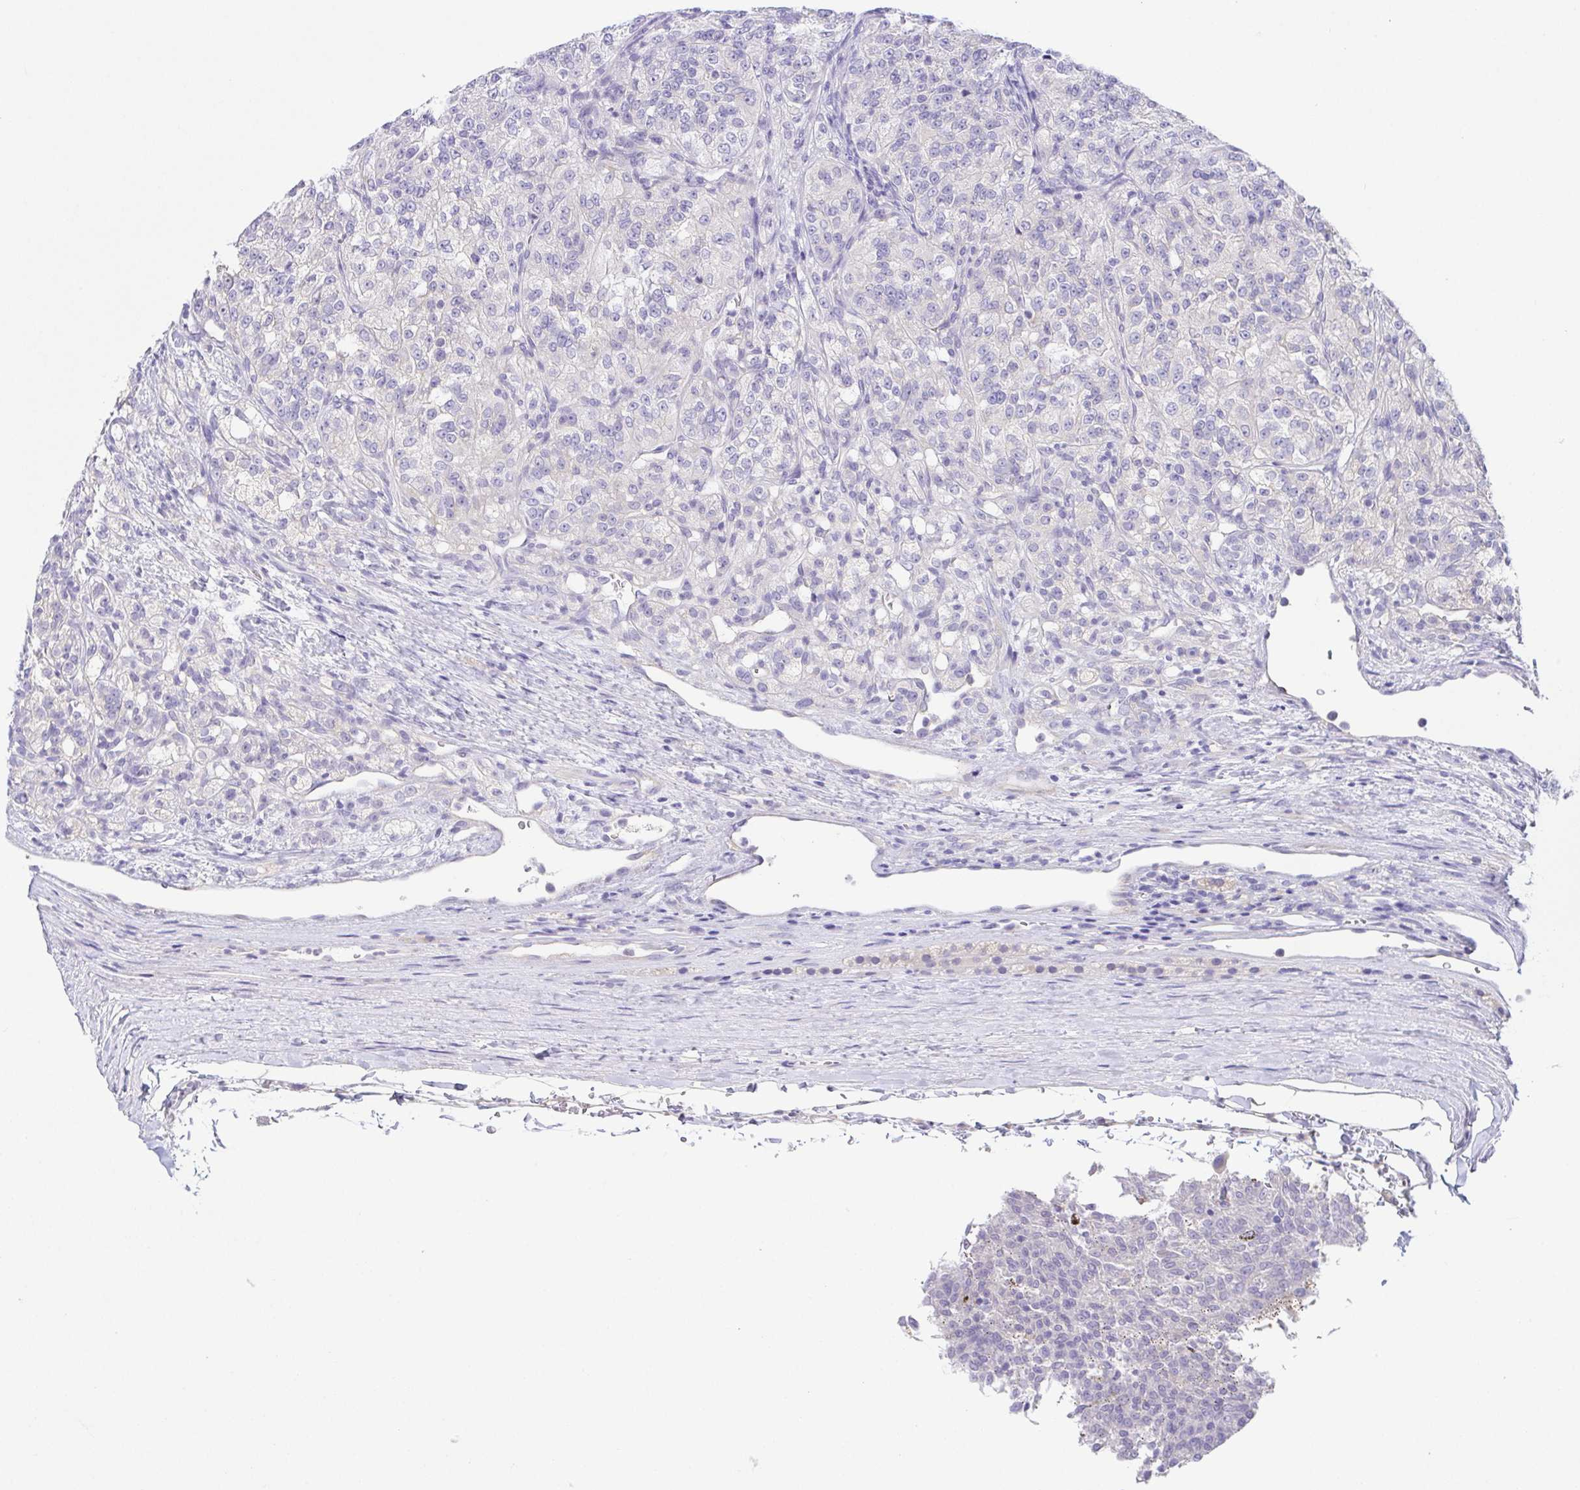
{"staining": {"intensity": "negative", "quantity": "none", "location": "none"}, "tissue": "renal cancer", "cell_type": "Tumor cells", "image_type": "cancer", "snomed": [{"axis": "morphology", "description": "Adenocarcinoma, NOS"}, {"axis": "topography", "description": "Kidney"}], "caption": "Immunohistochemistry histopathology image of renal cancer stained for a protein (brown), which exhibits no expression in tumor cells.", "gene": "KRTDAP", "patient": {"sex": "female", "age": 63}}